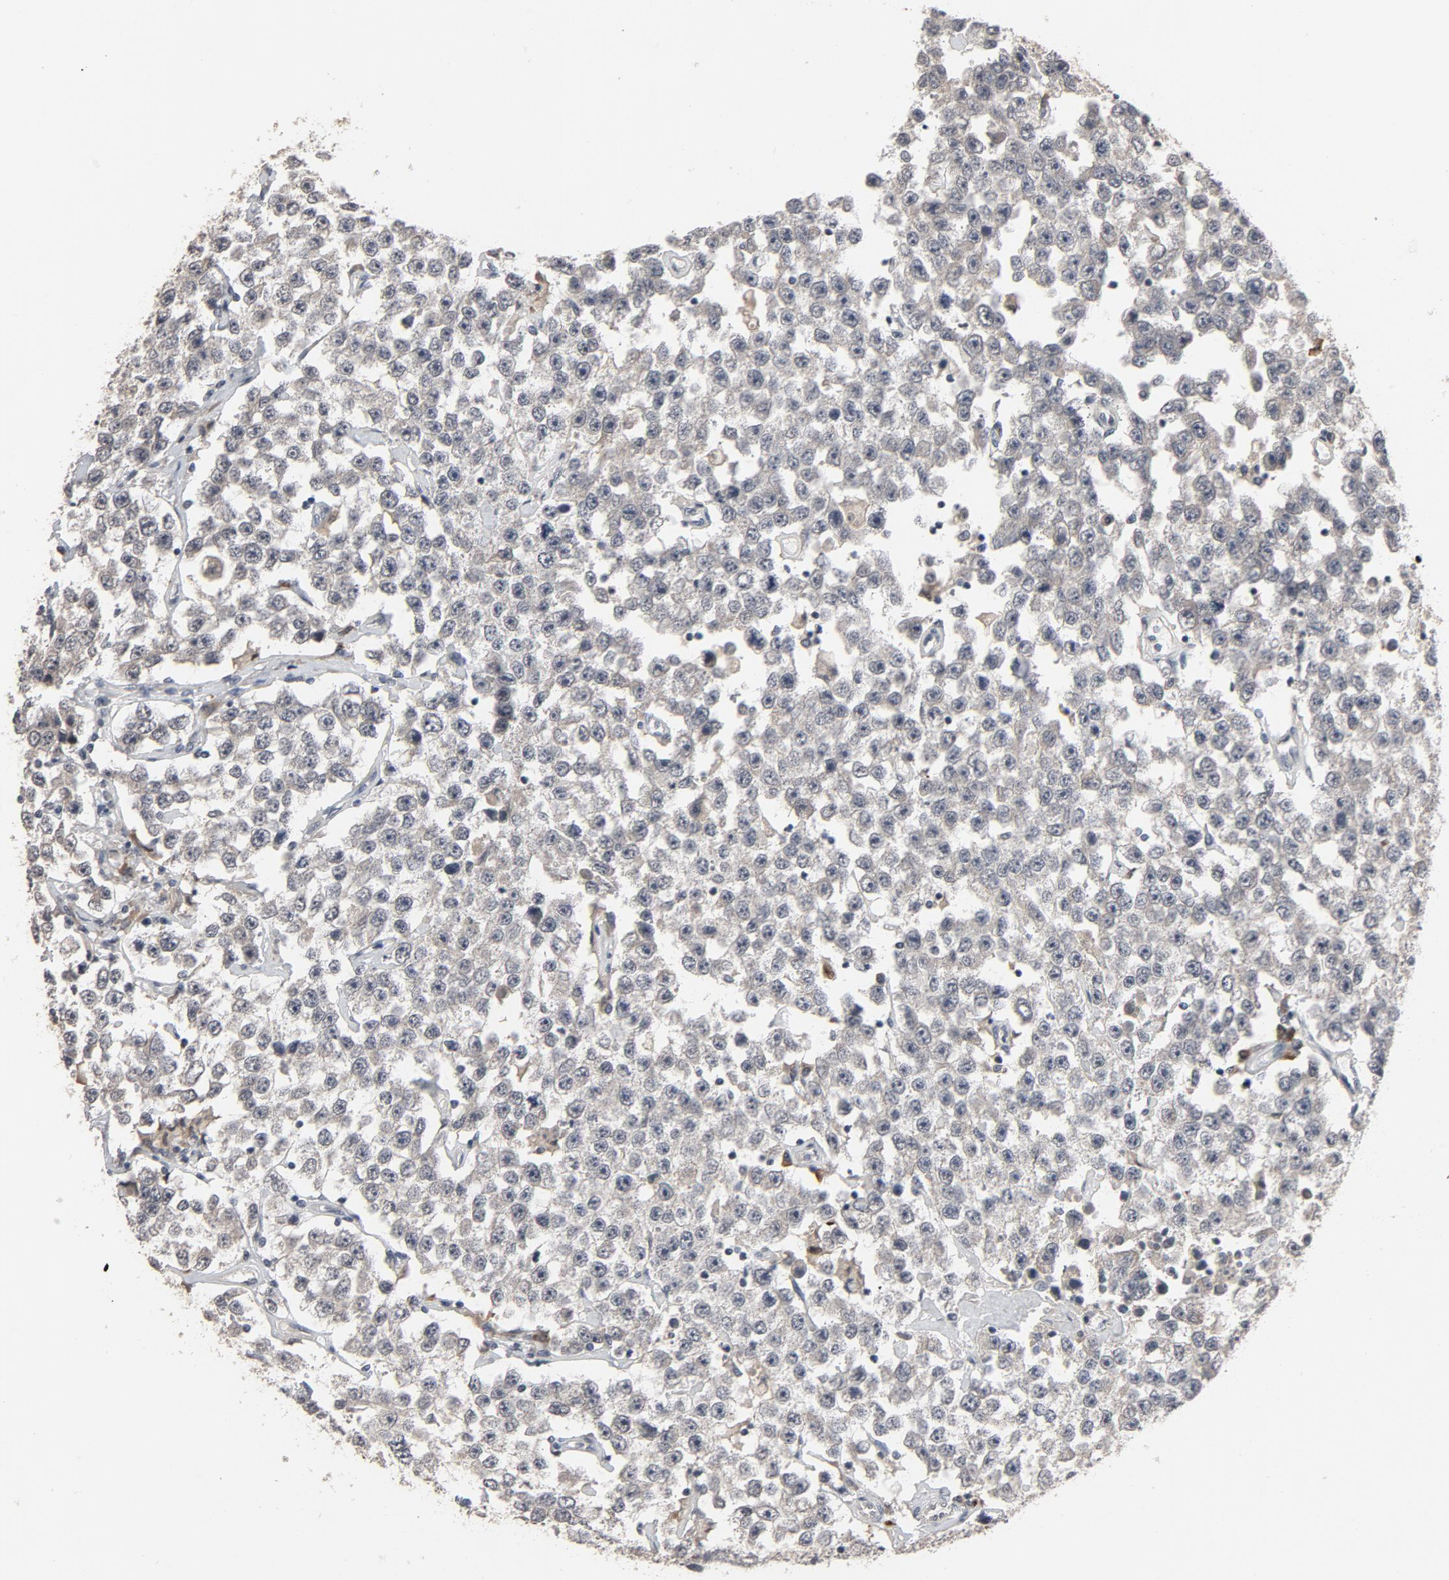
{"staining": {"intensity": "negative", "quantity": "none", "location": "none"}, "tissue": "testis cancer", "cell_type": "Tumor cells", "image_type": "cancer", "snomed": [{"axis": "morphology", "description": "Seminoma, NOS"}, {"axis": "topography", "description": "Testis"}], "caption": "Tumor cells are negative for protein expression in human testis cancer.", "gene": "MT3", "patient": {"sex": "male", "age": 52}}